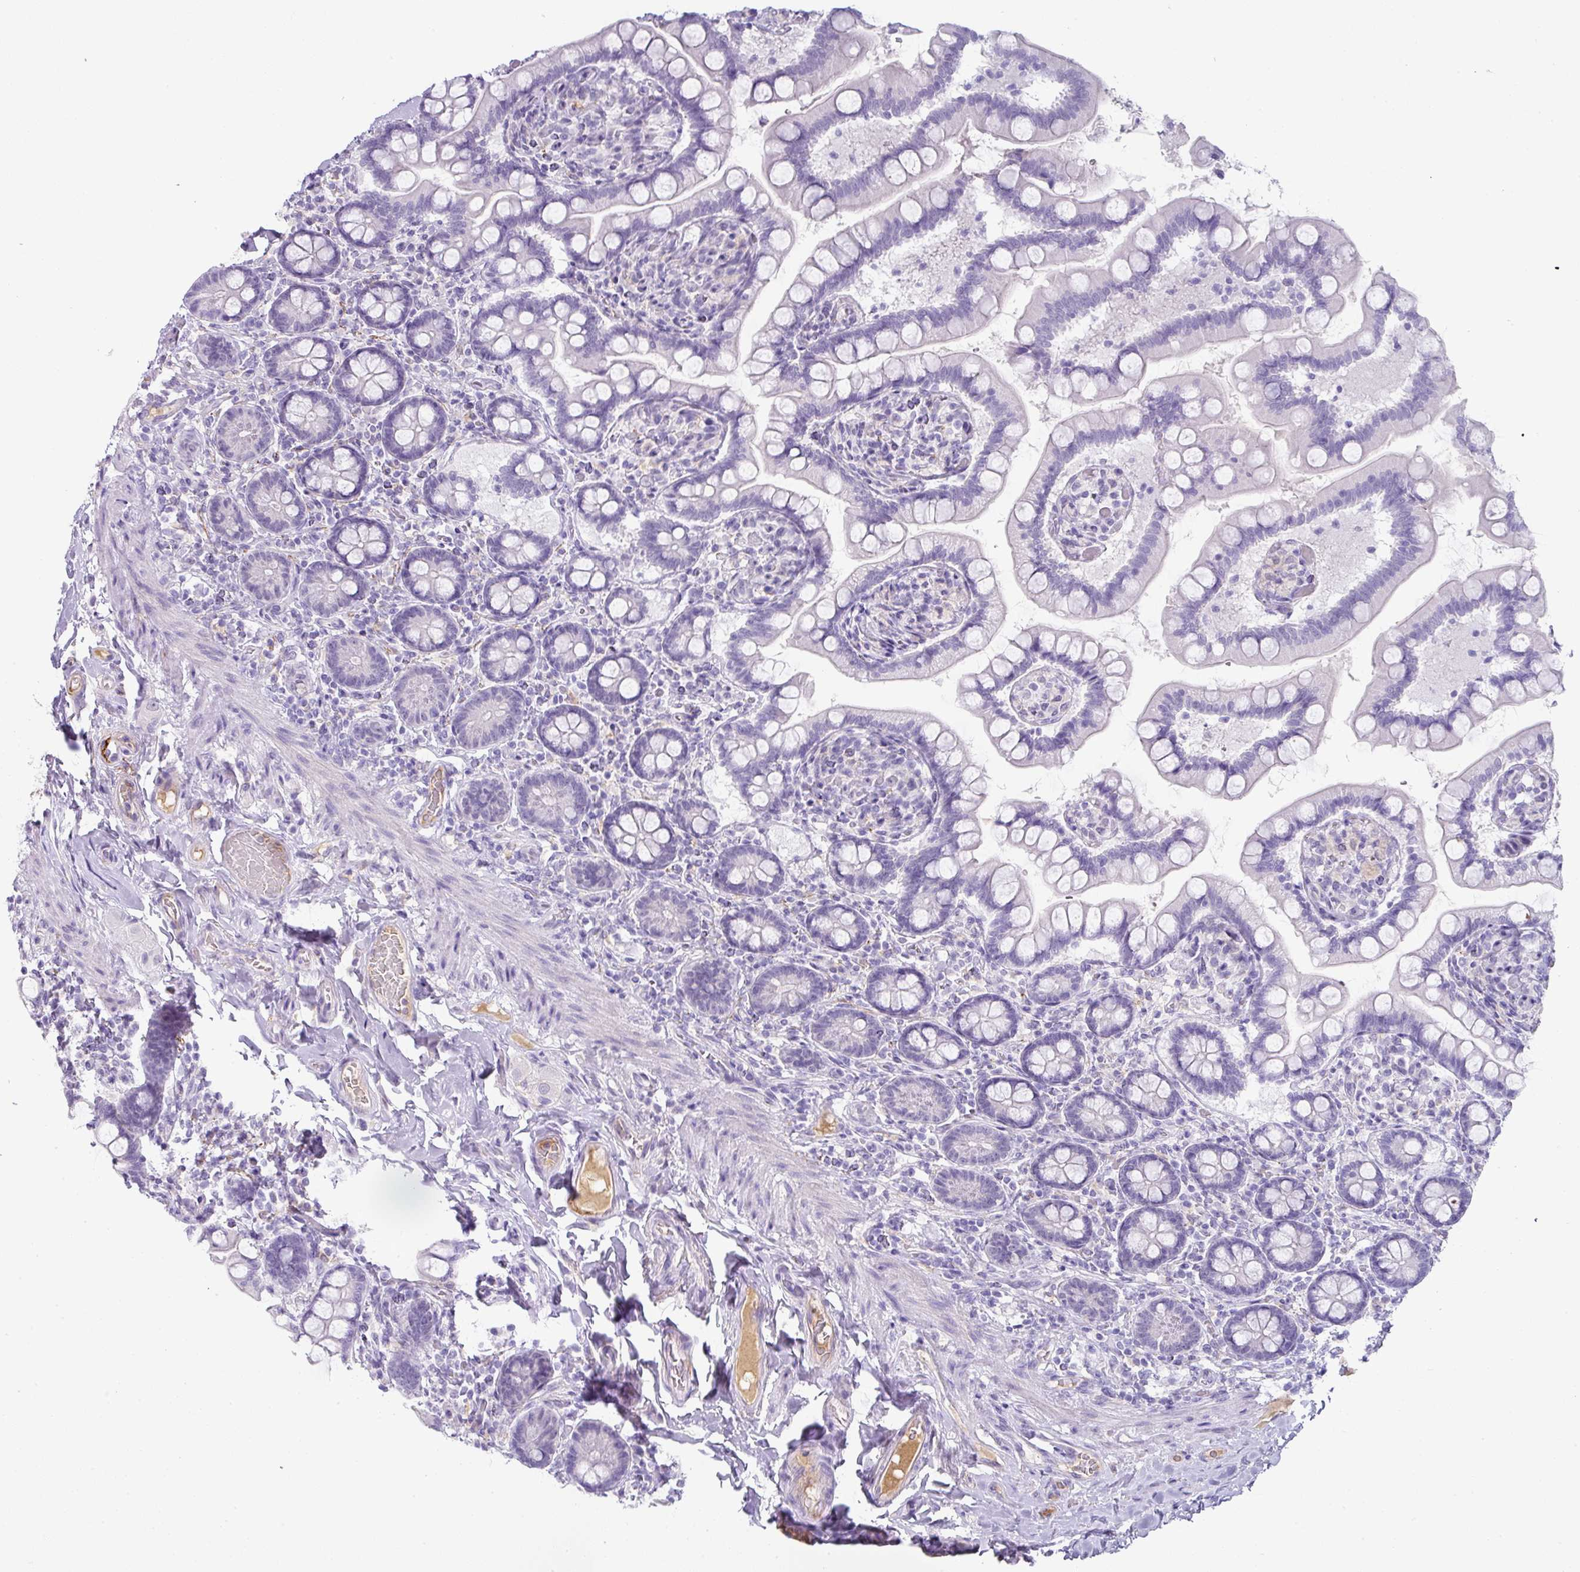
{"staining": {"intensity": "negative", "quantity": "none", "location": "none"}, "tissue": "small intestine", "cell_type": "Glandular cells", "image_type": "normal", "snomed": [{"axis": "morphology", "description": "Normal tissue, NOS"}, {"axis": "topography", "description": "Small intestine"}], "caption": "DAB (3,3'-diaminobenzidine) immunohistochemical staining of unremarkable small intestine exhibits no significant staining in glandular cells. (DAB IHC with hematoxylin counter stain).", "gene": "FGF17", "patient": {"sex": "female", "age": 64}}